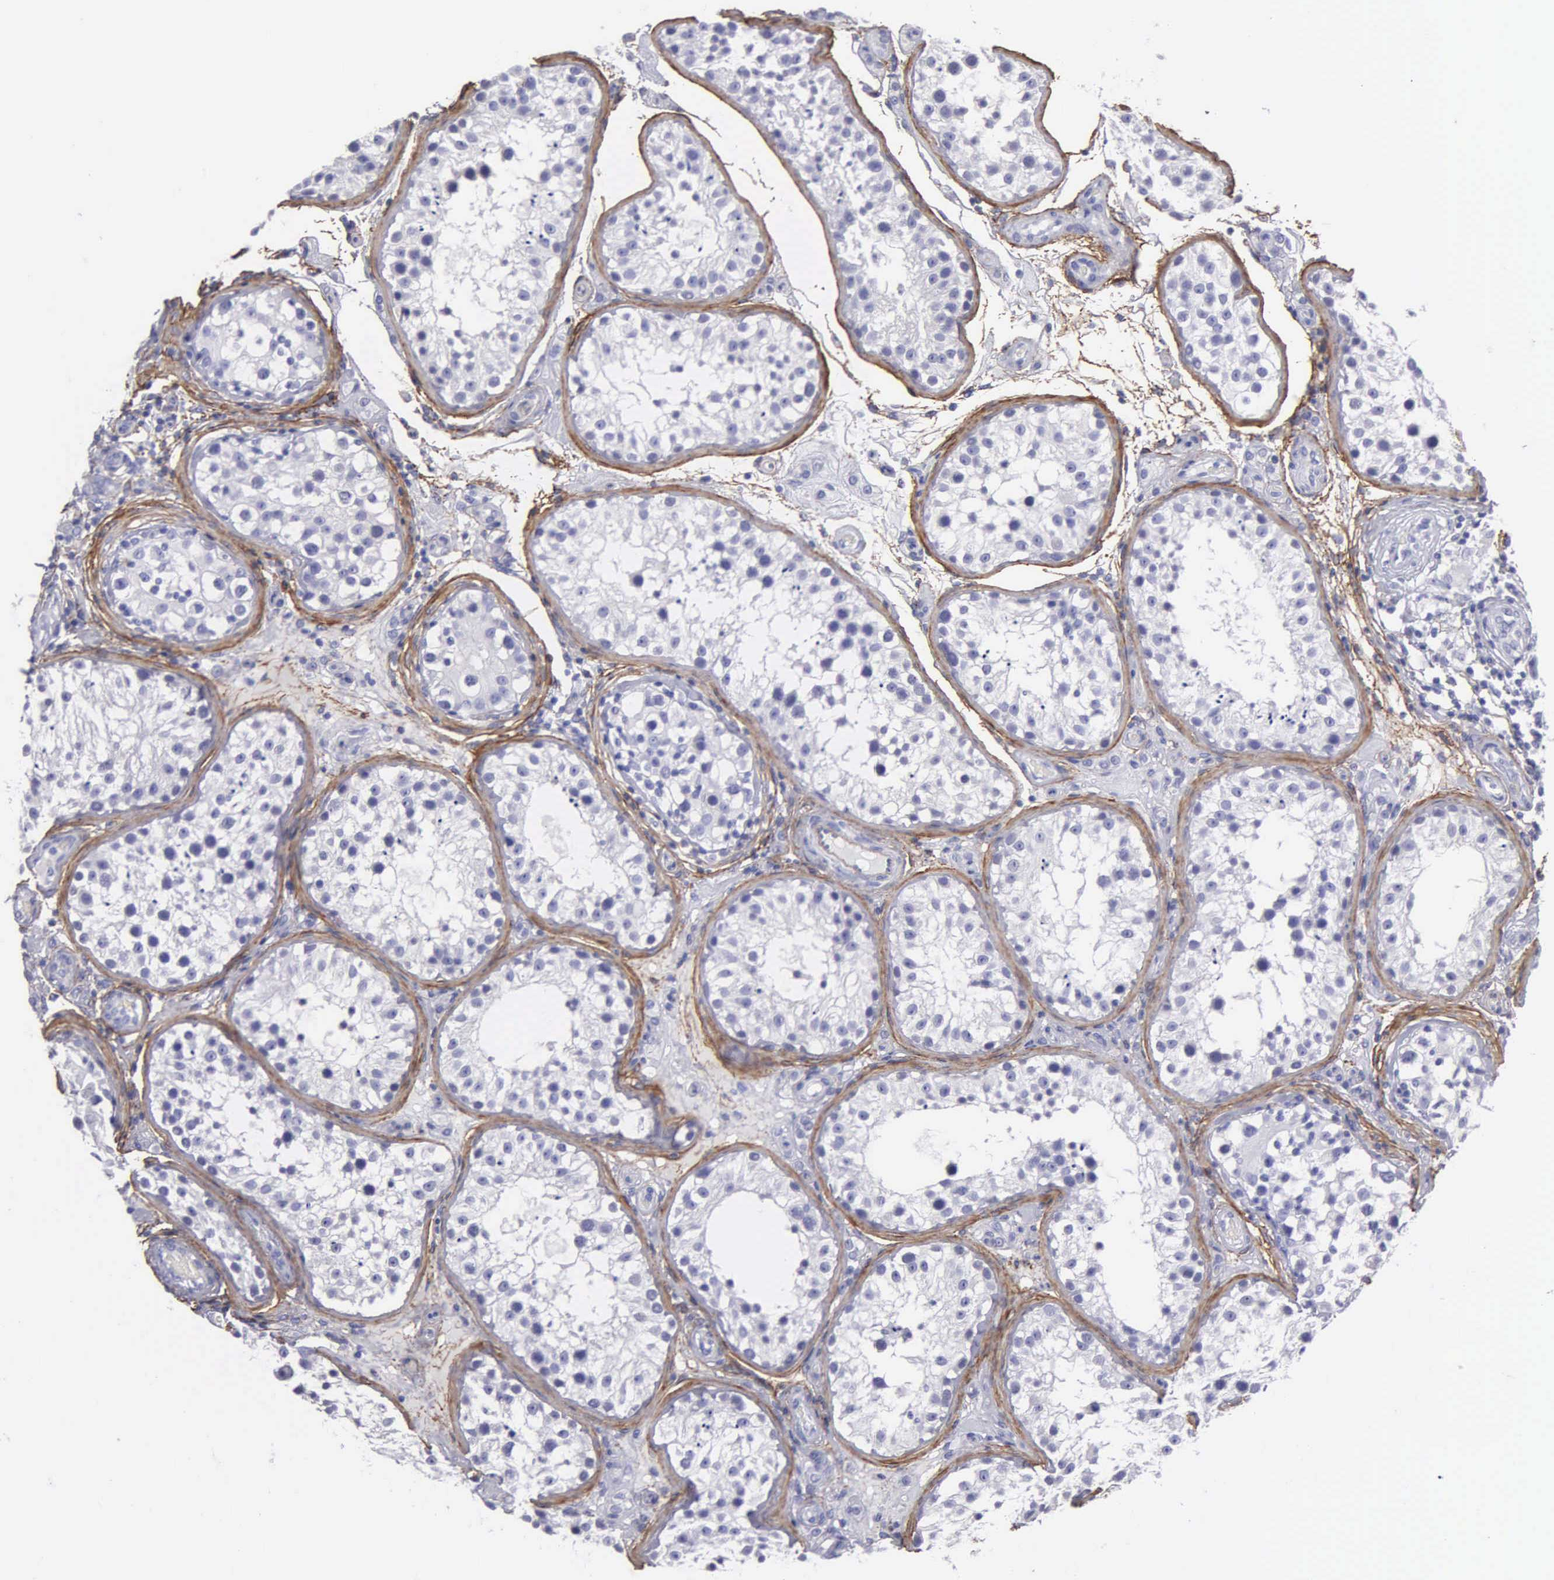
{"staining": {"intensity": "negative", "quantity": "none", "location": "none"}, "tissue": "testis", "cell_type": "Cells in seminiferous ducts", "image_type": "normal", "snomed": [{"axis": "morphology", "description": "Normal tissue, NOS"}, {"axis": "topography", "description": "Testis"}], "caption": "Human testis stained for a protein using immunohistochemistry exhibits no staining in cells in seminiferous ducts.", "gene": "FBLN5", "patient": {"sex": "male", "age": 24}}